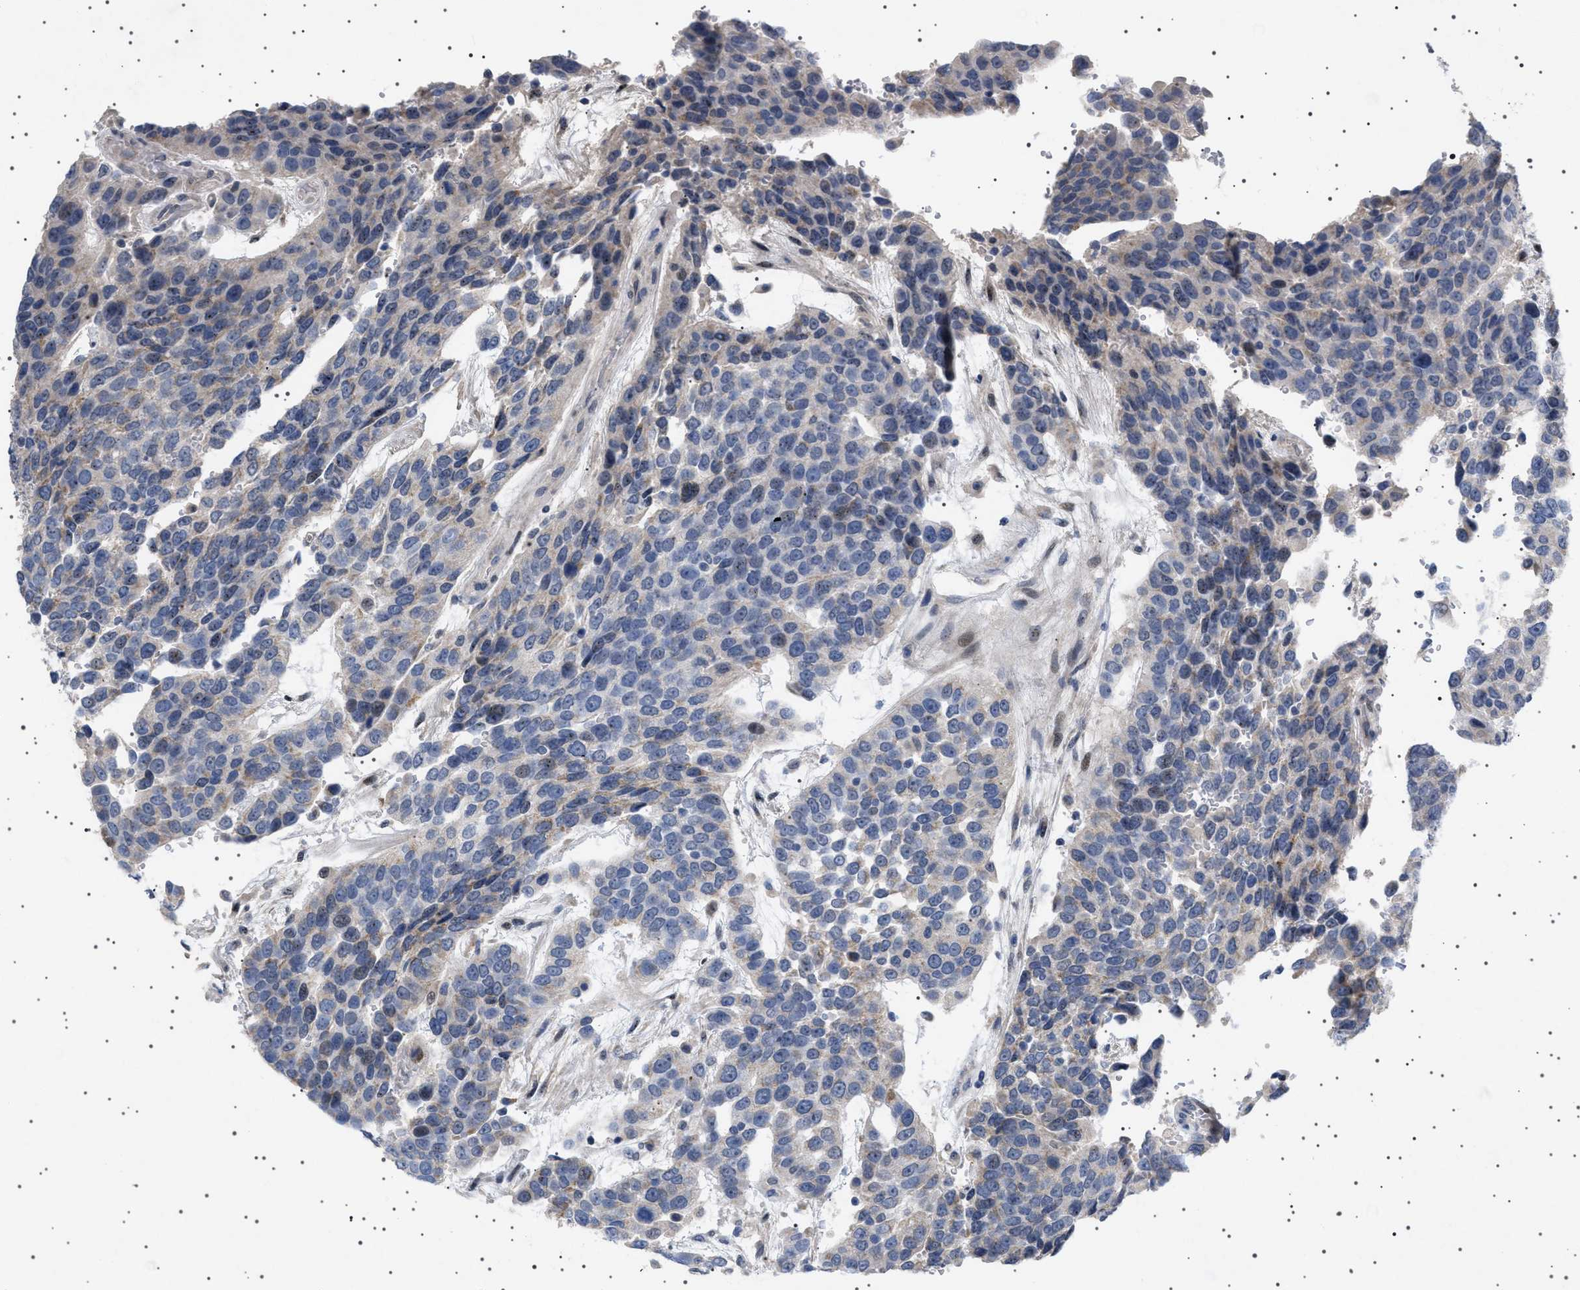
{"staining": {"intensity": "weak", "quantity": "<25%", "location": "cytoplasmic/membranous"}, "tissue": "urothelial cancer", "cell_type": "Tumor cells", "image_type": "cancer", "snomed": [{"axis": "morphology", "description": "Urothelial carcinoma, High grade"}, {"axis": "topography", "description": "Urinary bladder"}], "caption": "IHC photomicrograph of neoplastic tissue: high-grade urothelial carcinoma stained with DAB demonstrates no significant protein staining in tumor cells. (Immunohistochemistry, brightfield microscopy, high magnification).", "gene": "HTR1A", "patient": {"sex": "female", "age": 80}}